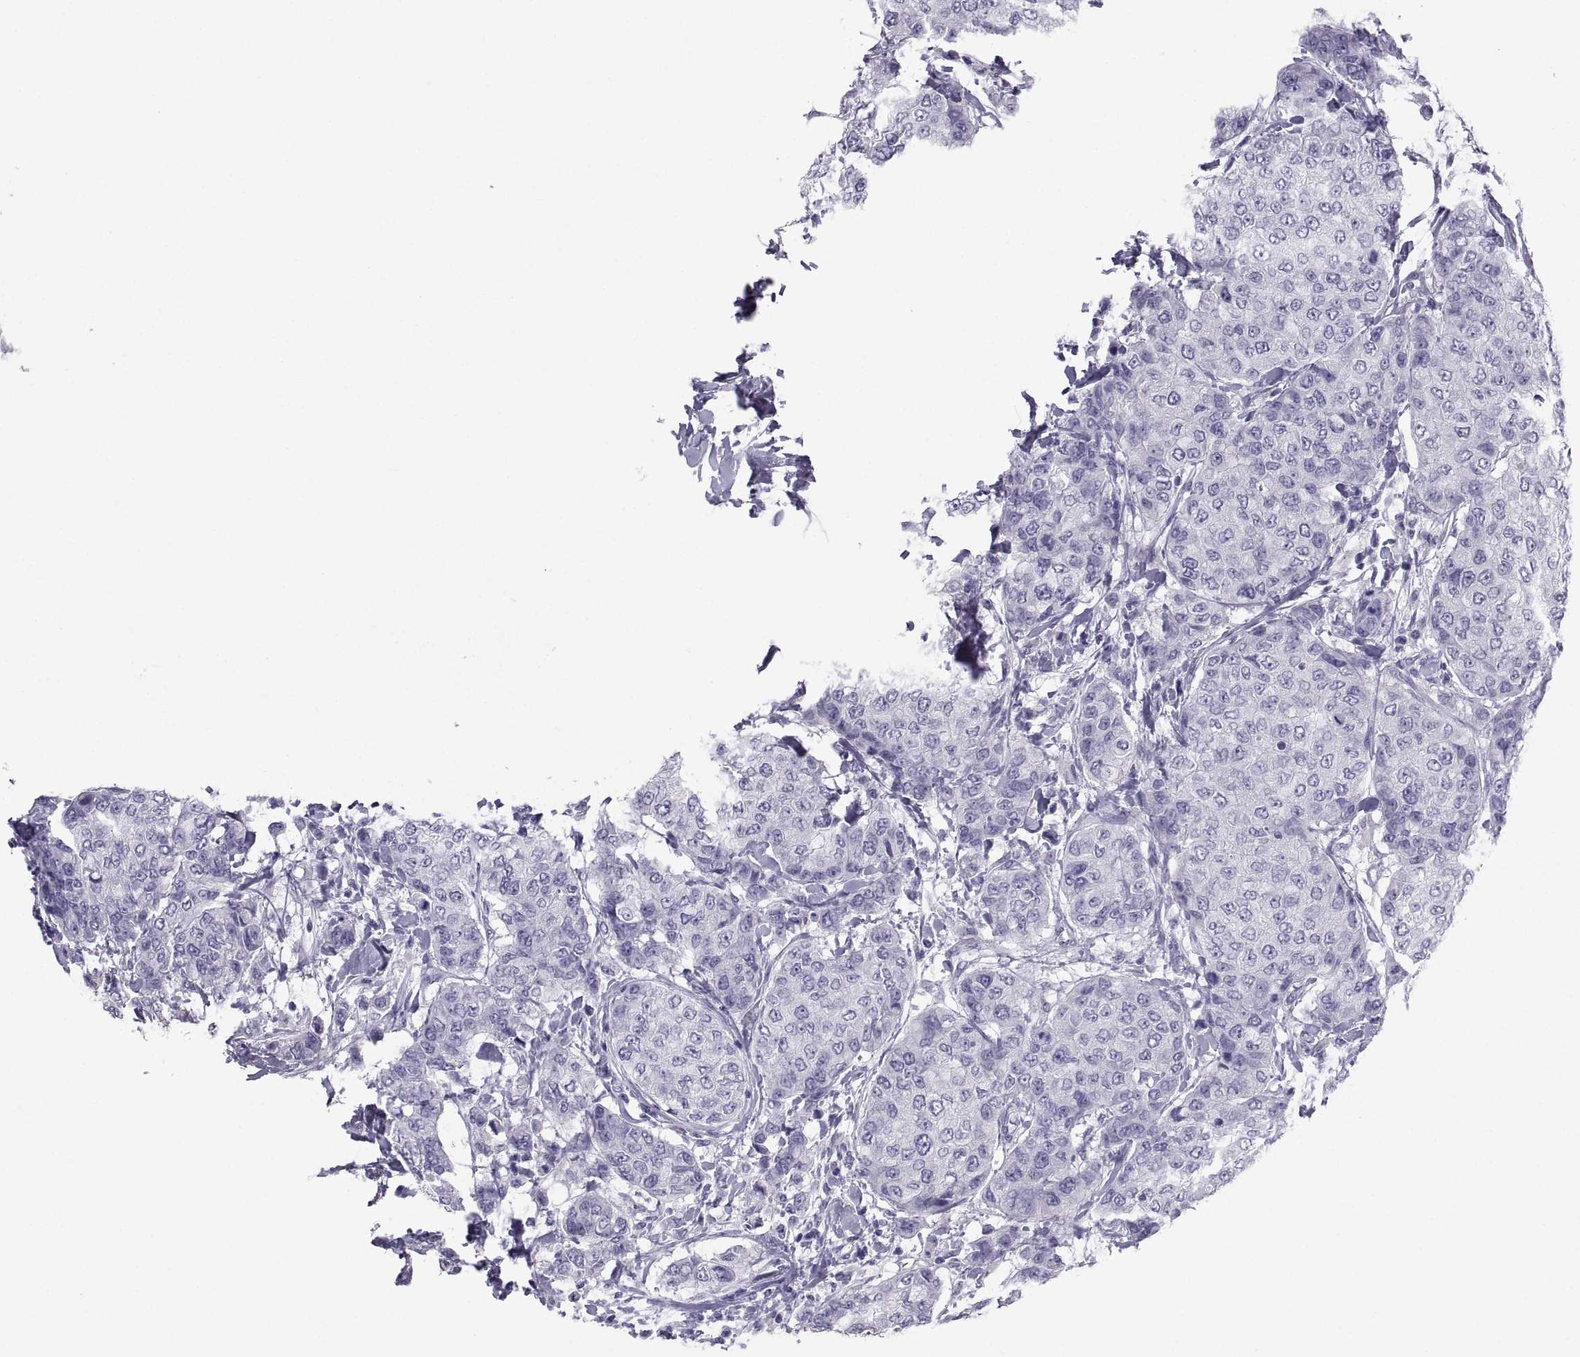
{"staining": {"intensity": "negative", "quantity": "none", "location": "none"}, "tissue": "breast cancer", "cell_type": "Tumor cells", "image_type": "cancer", "snomed": [{"axis": "morphology", "description": "Duct carcinoma"}, {"axis": "topography", "description": "Breast"}], "caption": "The image displays no significant staining in tumor cells of intraductal carcinoma (breast). (DAB IHC, high magnification).", "gene": "PCSK1N", "patient": {"sex": "female", "age": 27}}